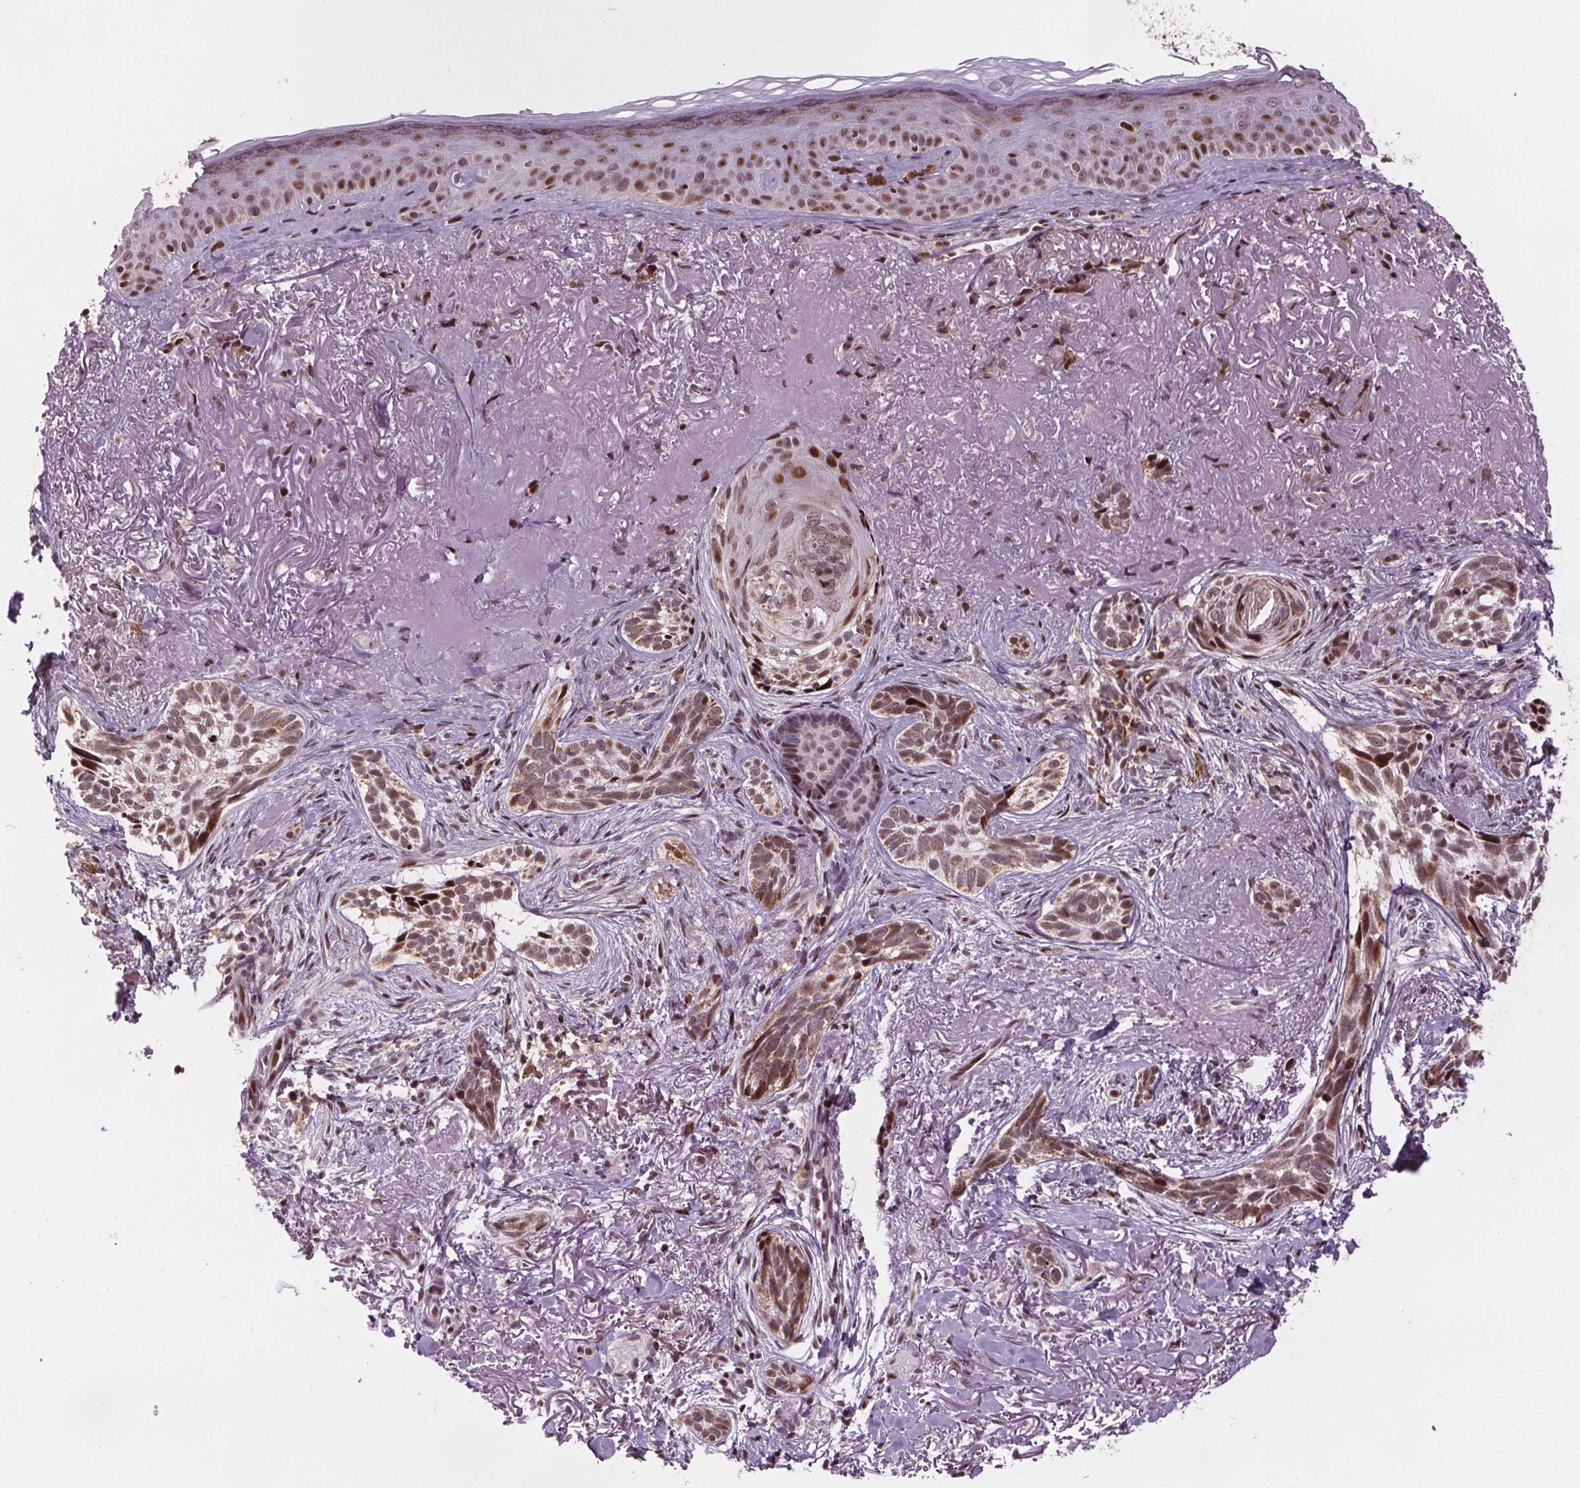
{"staining": {"intensity": "weak", "quantity": ">75%", "location": "nuclear"}, "tissue": "skin cancer", "cell_type": "Tumor cells", "image_type": "cancer", "snomed": [{"axis": "morphology", "description": "Basal cell carcinoma"}, {"axis": "morphology", "description": "BCC, high aggressive"}, {"axis": "topography", "description": "Skin"}], "caption": "A brown stain highlights weak nuclear expression of a protein in skin cancer tumor cells.", "gene": "SNRNP35", "patient": {"sex": "female", "age": 86}}